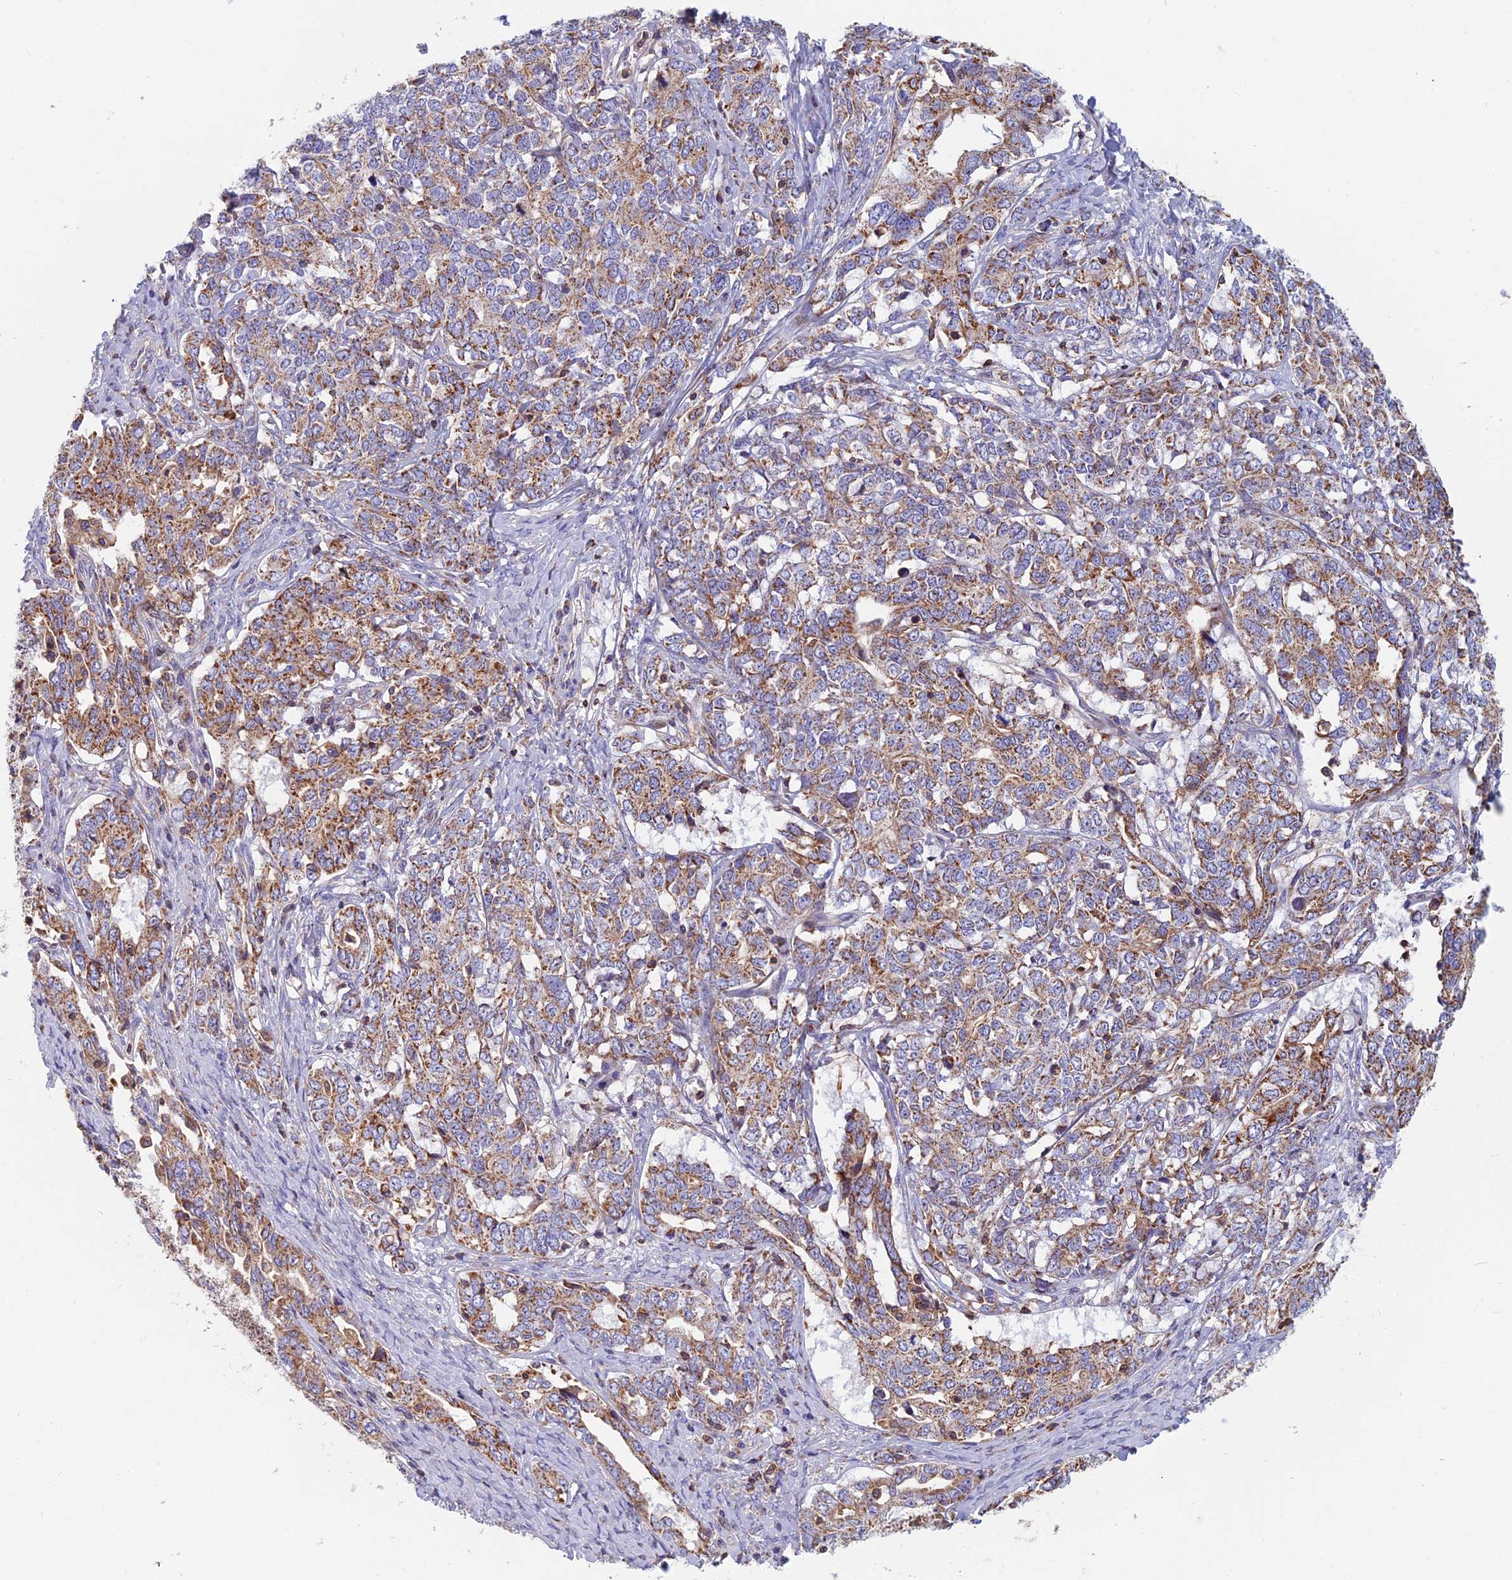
{"staining": {"intensity": "moderate", "quantity": ">75%", "location": "cytoplasmic/membranous"}, "tissue": "ovarian cancer", "cell_type": "Tumor cells", "image_type": "cancer", "snomed": [{"axis": "morphology", "description": "Carcinoma, endometroid"}, {"axis": "topography", "description": "Ovary"}], "caption": "This is a histology image of IHC staining of ovarian cancer, which shows moderate positivity in the cytoplasmic/membranous of tumor cells.", "gene": "HSD17B8", "patient": {"sex": "female", "age": 62}}